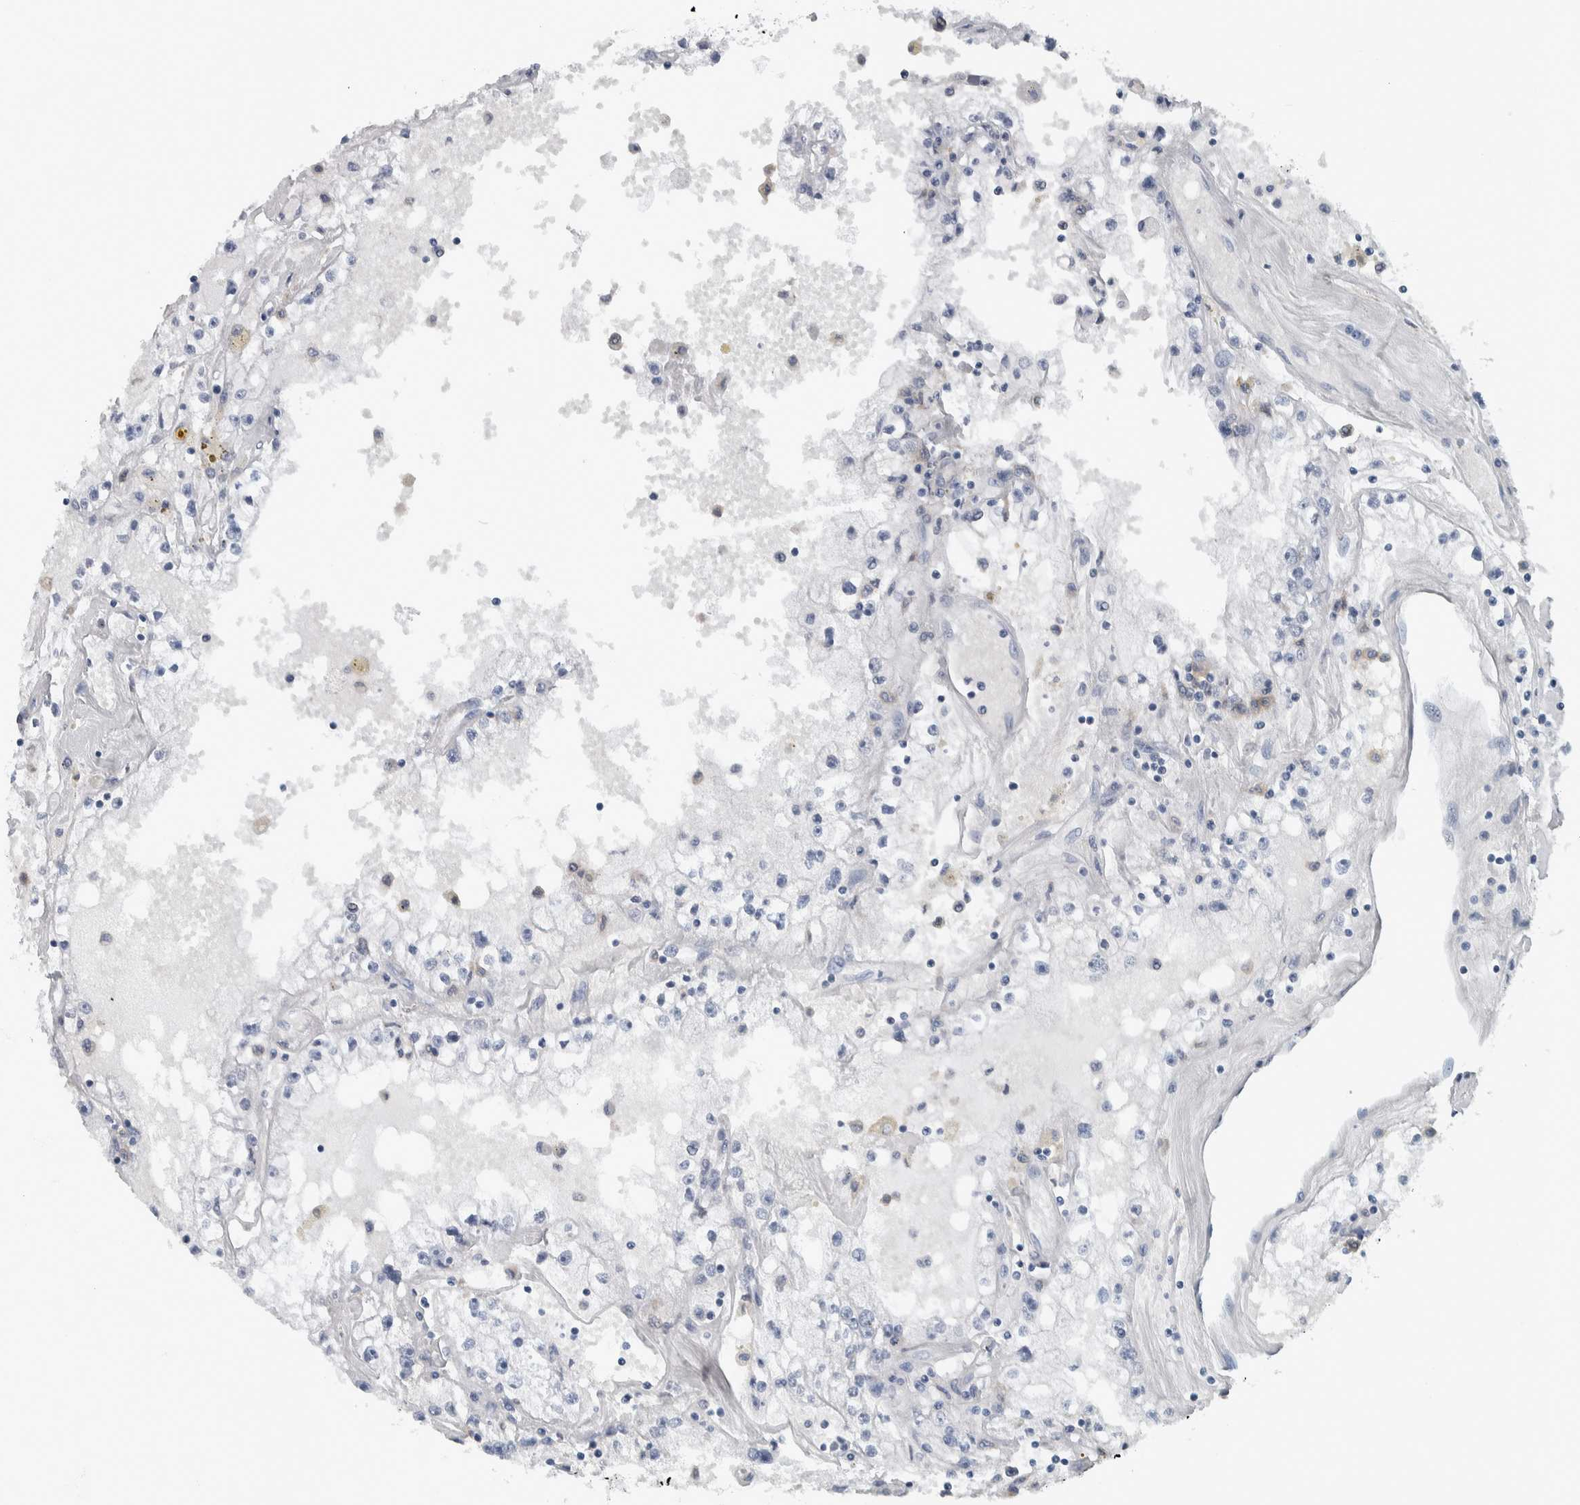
{"staining": {"intensity": "negative", "quantity": "none", "location": "none"}, "tissue": "renal cancer", "cell_type": "Tumor cells", "image_type": "cancer", "snomed": [{"axis": "morphology", "description": "Adenocarcinoma, NOS"}, {"axis": "topography", "description": "Kidney"}], "caption": "Tumor cells are negative for protein expression in human renal adenocarcinoma.", "gene": "SKAP2", "patient": {"sex": "male", "age": 56}}